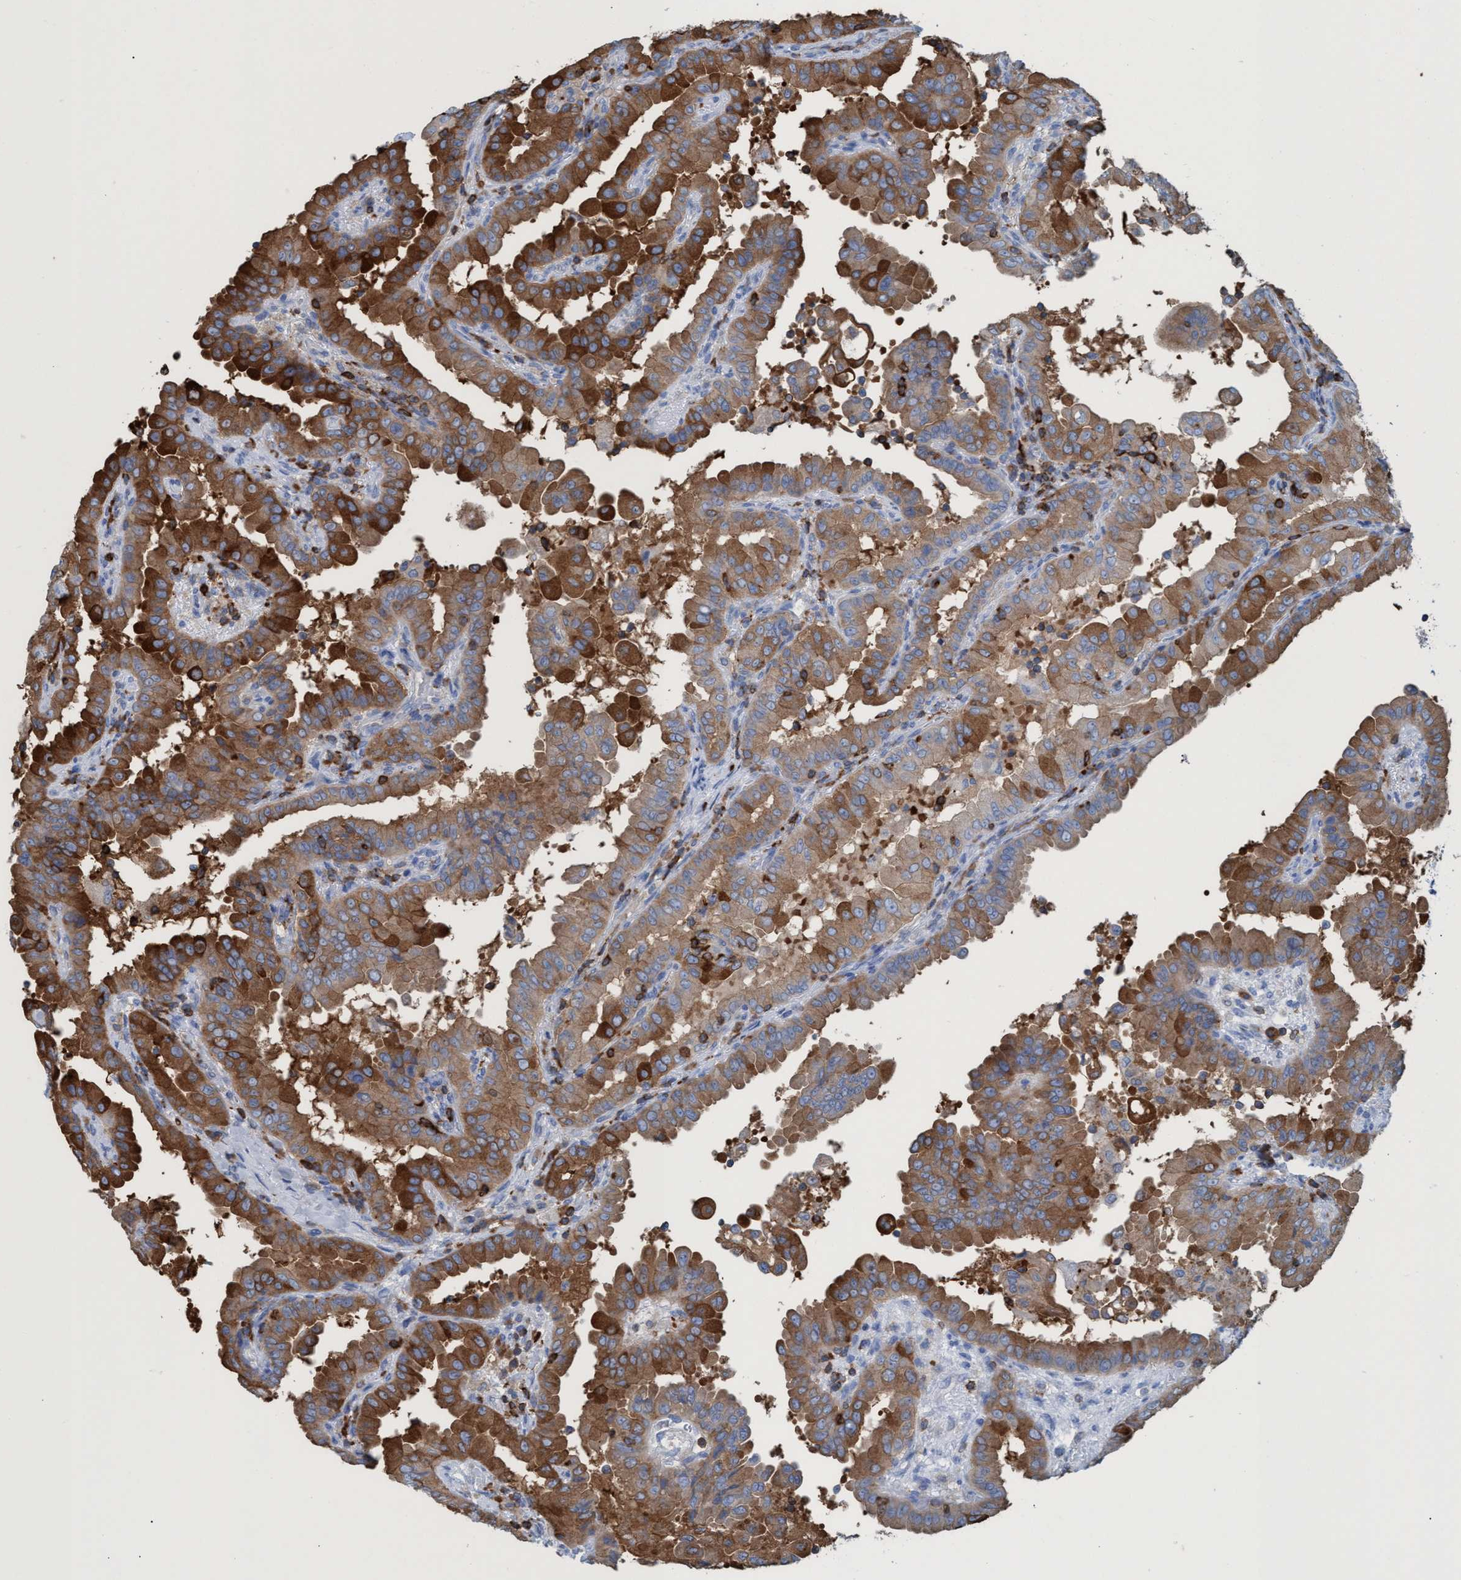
{"staining": {"intensity": "moderate", "quantity": ">75%", "location": "cytoplasmic/membranous"}, "tissue": "thyroid cancer", "cell_type": "Tumor cells", "image_type": "cancer", "snomed": [{"axis": "morphology", "description": "Papillary adenocarcinoma, NOS"}, {"axis": "topography", "description": "Thyroid gland"}], "caption": "IHC image of neoplastic tissue: thyroid papillary adenocarcinoma stained using immunohistochemistry displays medium levels of moderate protein expression localized specifically in the cytoplasmic/membranous of tumor cells, appearing as a cytoplasmic/membranous brown color.", "gene": "EZR", "patient": {"sex": "male", "age": 33}}